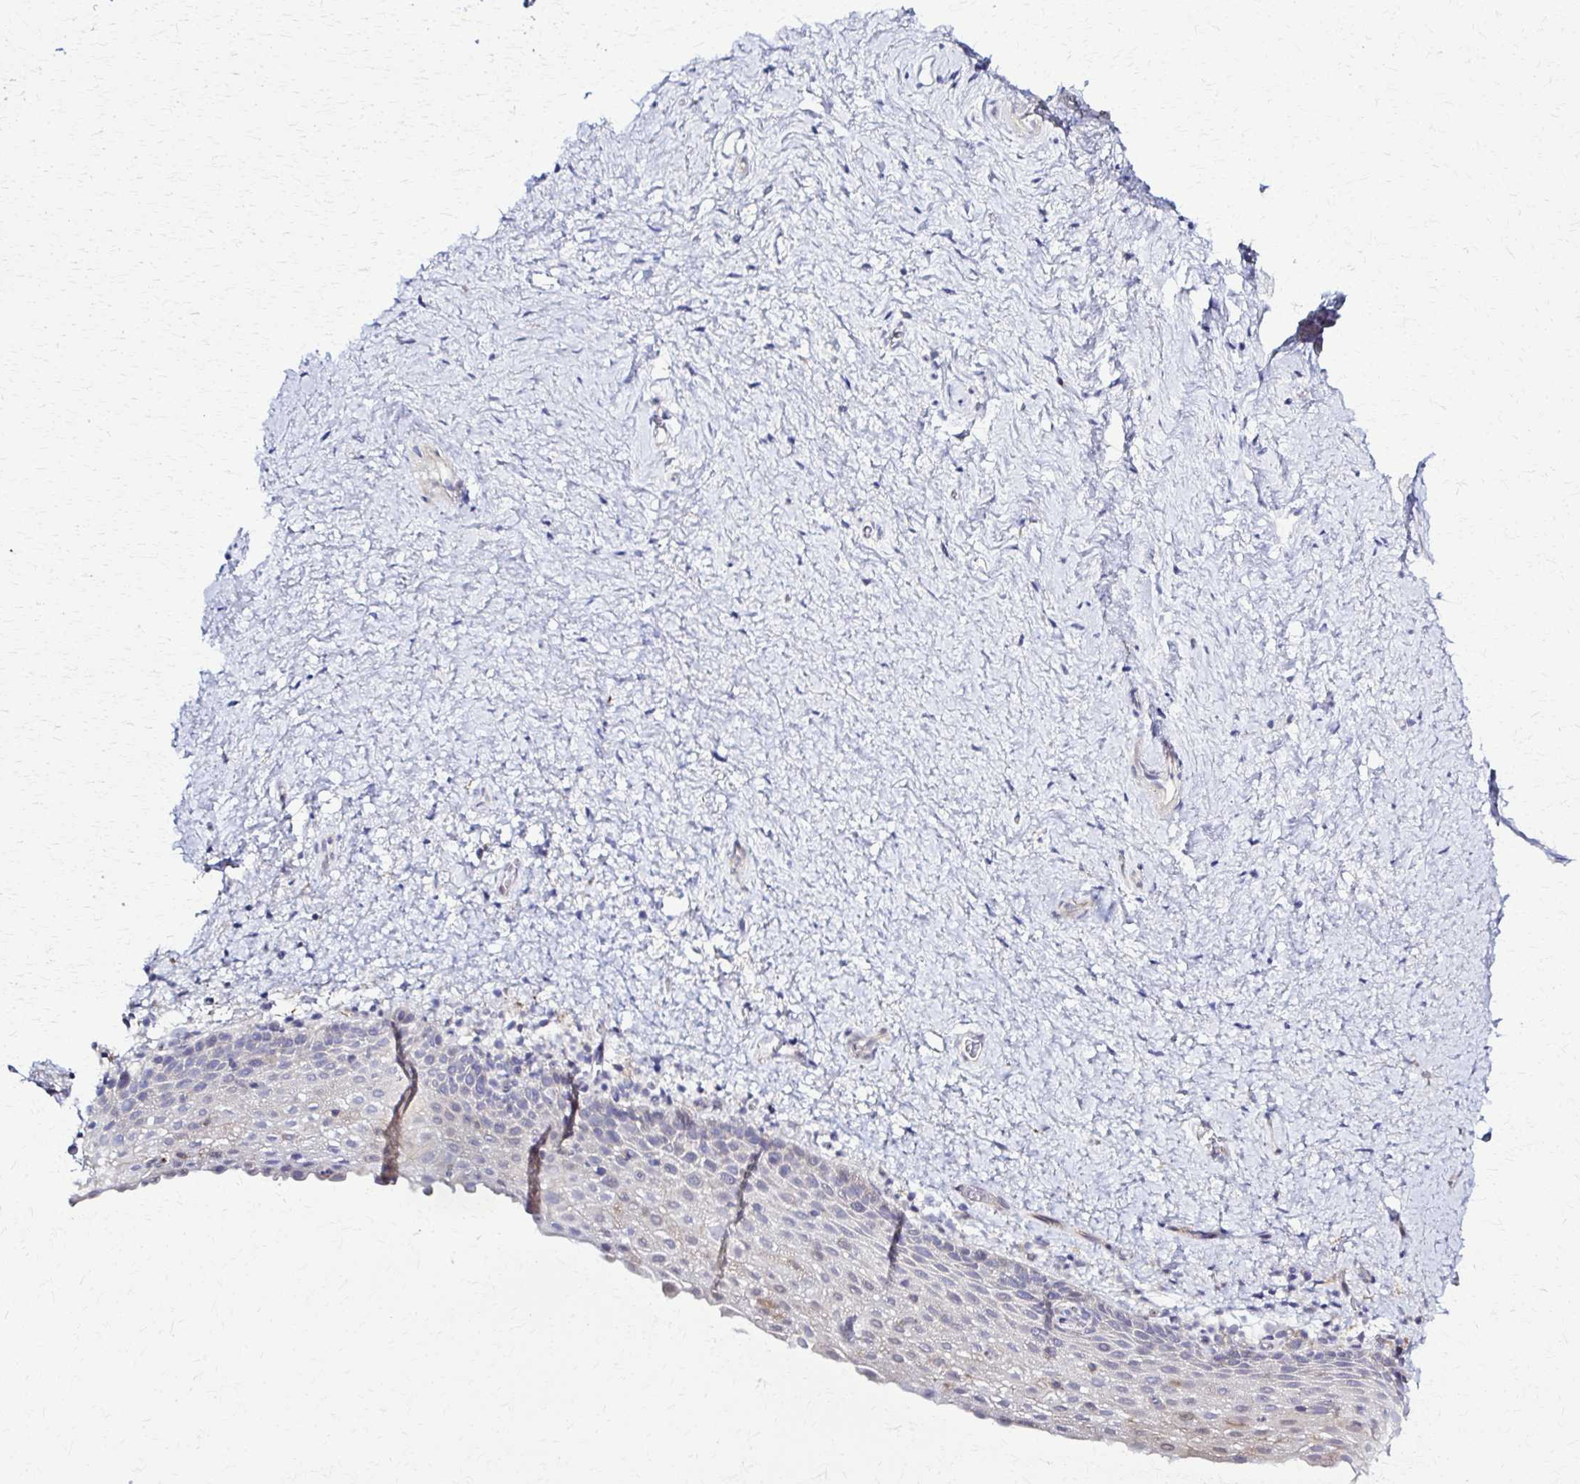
{"staining": {"intensity": "negative", "quantity": "none", "location": "none"}, "tissue": "vagina", "cell_type": "Squamous epithelial cells", "image_type": "normal", "snomed": [{"axis": "morphology", "description": "Normal tissue, NOS"}, {"axis": "topography", "description": "Vagina"}], "caption": "High magnification brightfield microscopy of benign vagina stained with DAB (3,3'-diaminobenzidine) (brown) and counterstained with hematoxylin (blue): squamous epithelial cells show no significant expression. Brightfield microscopy of immunohistochemistry (IHC) stained with DAB (3,3'-diaminobenzidine) (brown) and hematoxylin (blue), captured at high magnification.", "gene": "RHOBTB2", "patient": {"sex": "female", "age": 61}}